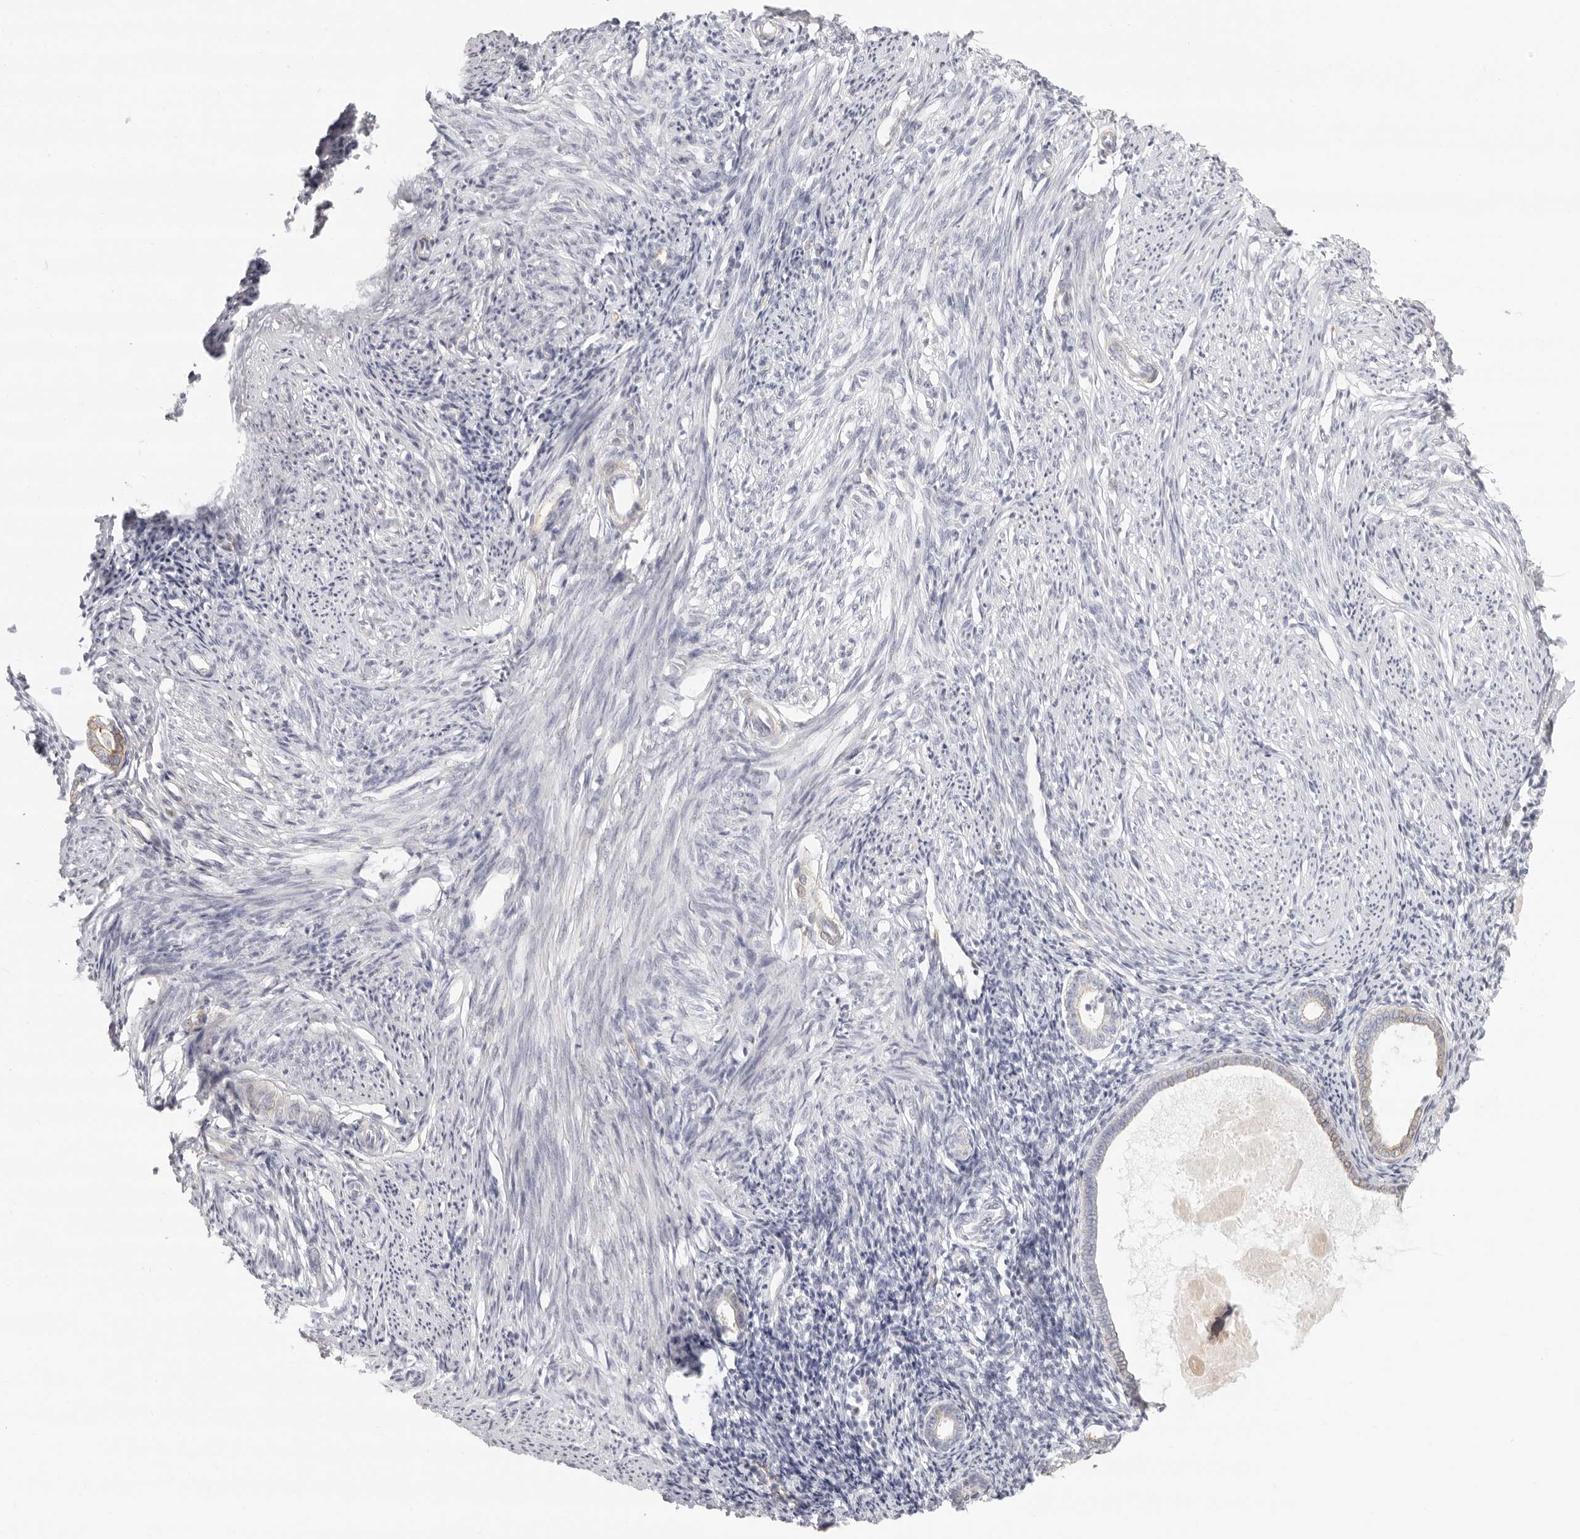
{"staining": {"intensity": "negative", "quantity": "none", "location": "none"}, "tissue": "endometrium", "cell_type": "Cells in endometrial stroma", "image_type": "normal", "snomed": [{"axis": "morphology", "description": "Normal tissue, NOS"}, {"axis": "topography", "description": "Endometrium"}], "caption": "The IHC image has no significant expression in cells in endometrial stroma of endometrium. The staining was performed using DAB (3,3'-diaminobenzidine) to visualize the protein expression in brown, while the nuclei were stained in blue with hematoxylin (Magnification: 20x).", "gene": "NIBAN1", "patient": {"sex": "female", "age": 56}}